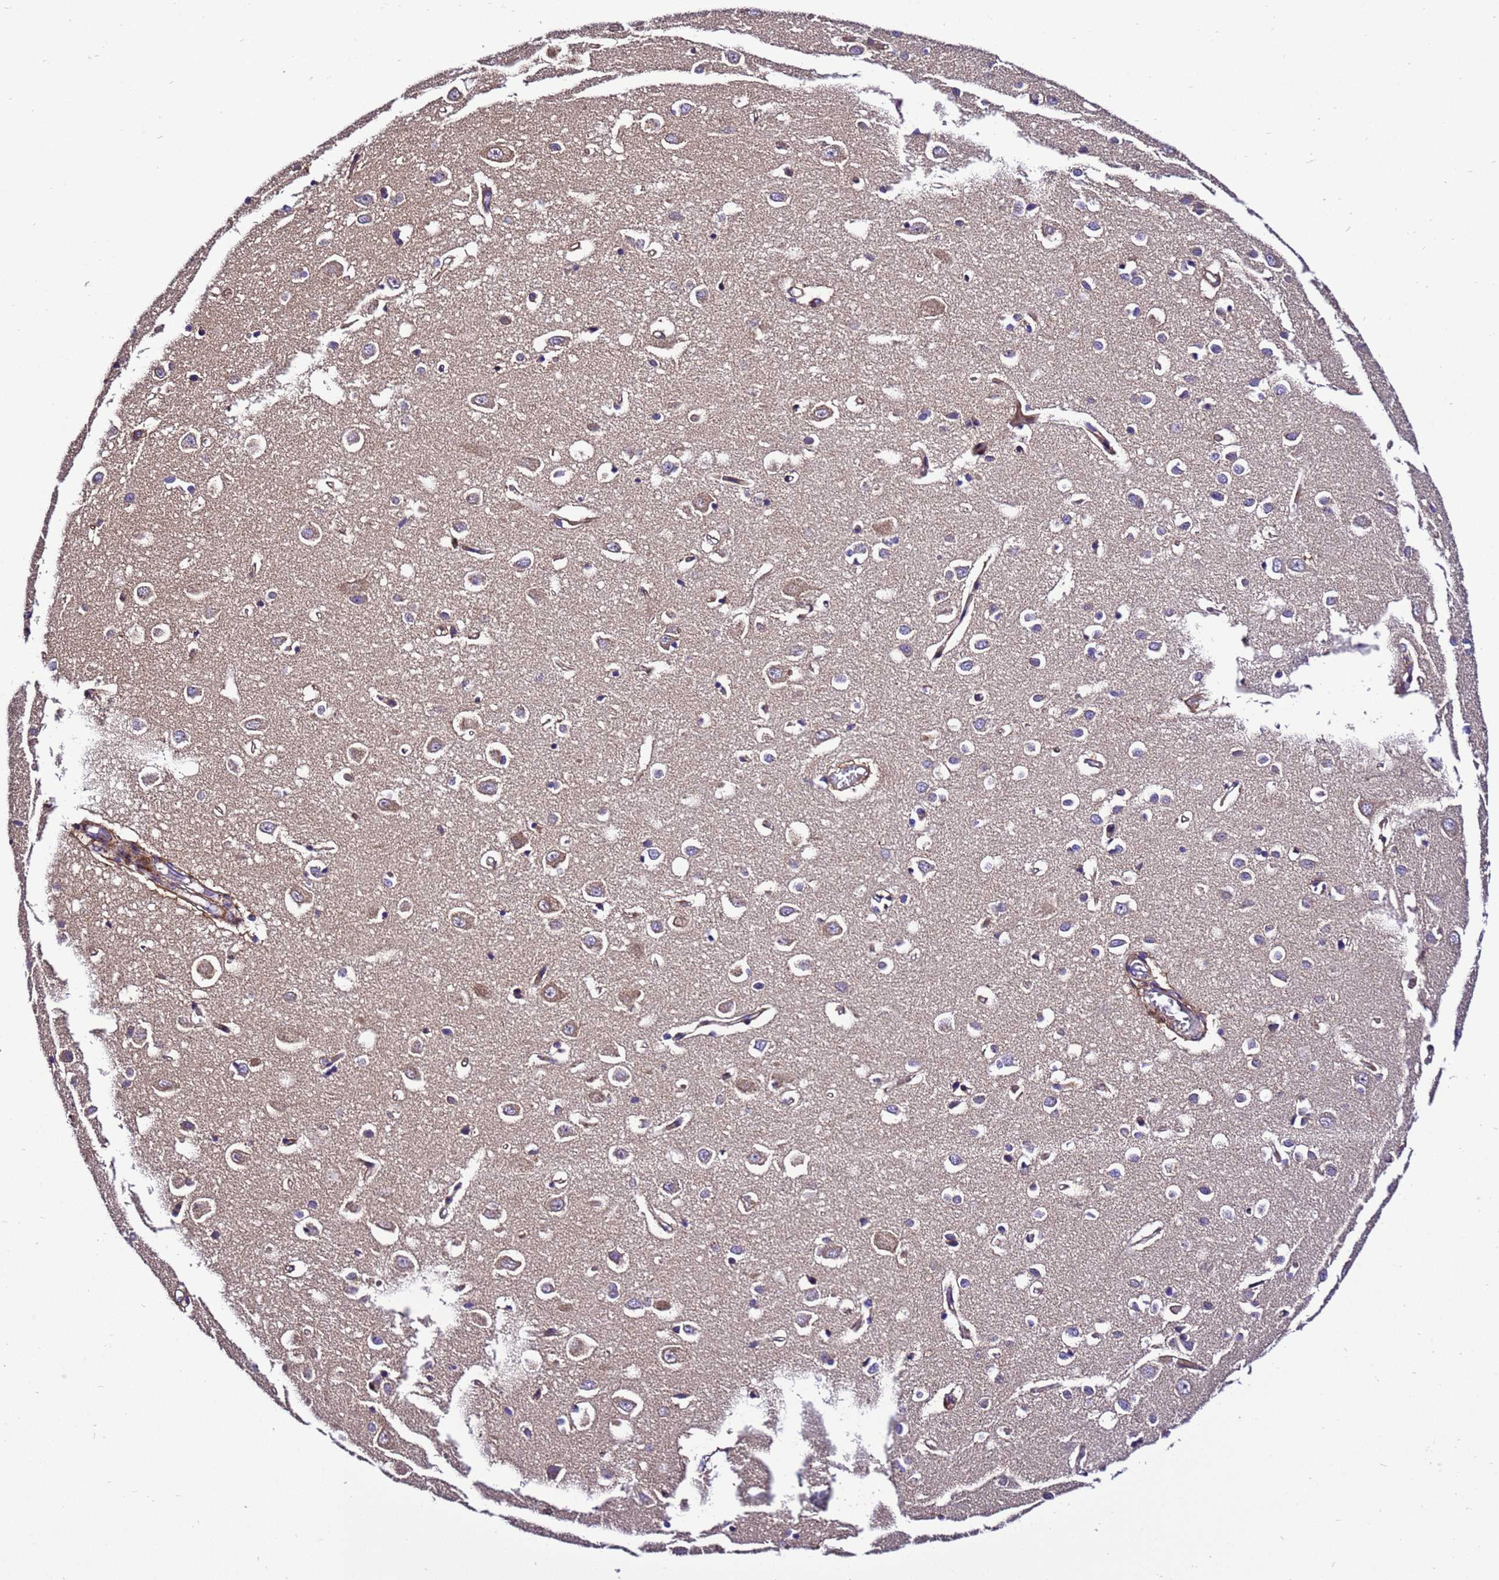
{"staining": {"intensity": "moderate", "quantity": ">75%", "location": "cytoplasmic/membranous"}, "tissue": "cerebral cortex", "cell_type": "Endothelial cells", "image_type": "normal", "snomed": [{"axis": "morphology", "description": "Normal tissue, NOS"}, {"axis": "topography", "description": "Cerebral cortex"}], "caption": "Cerebral cortex stained with immunohistochemistry (IHC) reveals moderate cytoplasmic/membranous positivity in about >75% of endothelial cells.", "gene": "ZNF417", "patient": {"sex": "female", "age": 64}}